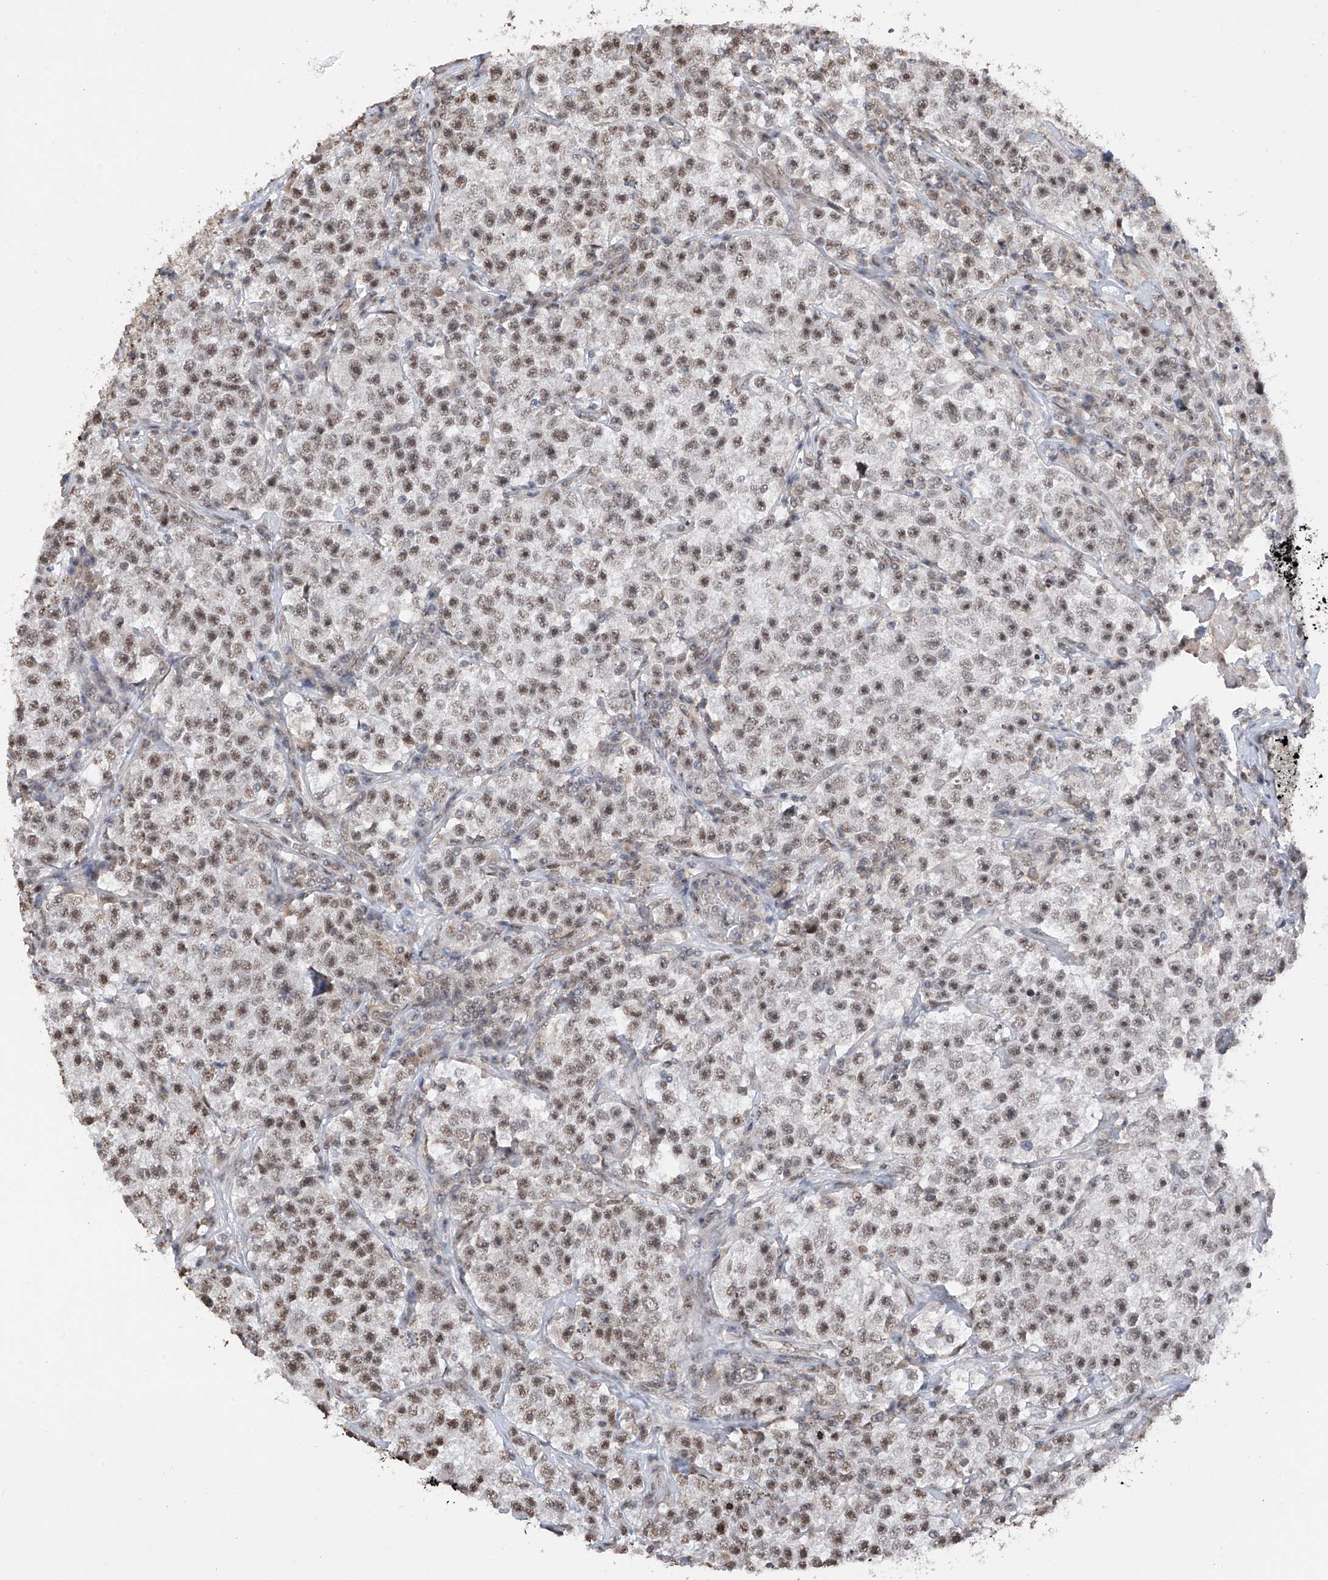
{"staining": {"intensity": "moderate", "quantity": ">75%", "location": "nuclear"}, "tissue": "testis cancer", "cell_type": "Tumor cells", "image_type": "cancer", "snomed": [{"axis": "morphology", "description": "Seminoma, NOS"}, {"axis": "topography", "description": "Testis"}], "caption": "The histopathology image demonstrates immunohistochemical staining of testis seminoma. There is moderate nuclear positivity is identified in about >75% of tumor cells.", "gene": "C1orf131", "patient": {"sex": "male", "age": 22}}